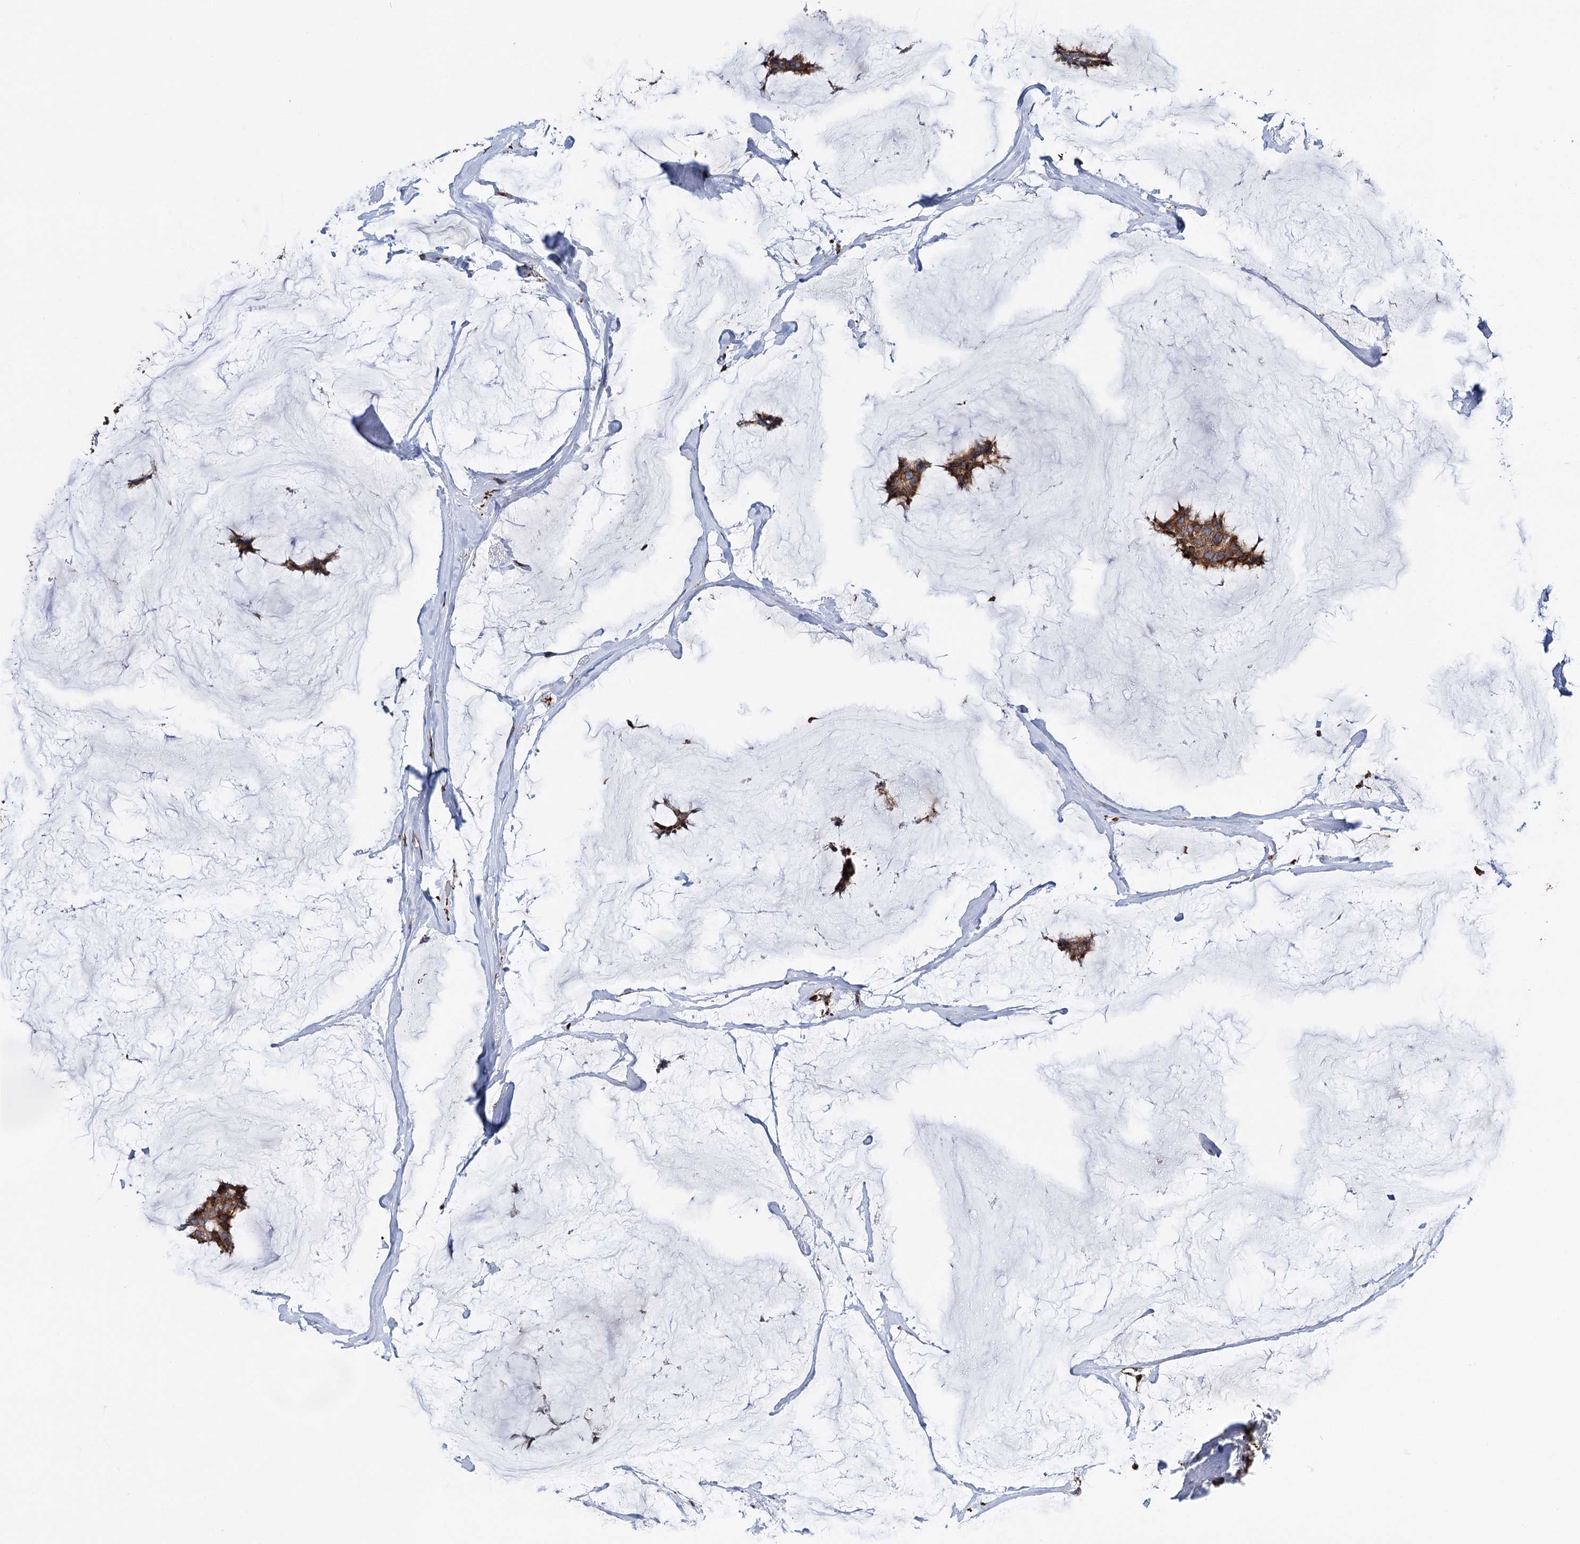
{"staining": {"intensity": "strong", "quantity": ">75%", "location": "cytoplasmic/membranous"}, "tissue": "breast cancer", "cell_type": "Tumor cells", "image_type": "cancer", "snomed": [{"axis": "morphology", "description": "Duct carcinoma"}, {"axis": "topography", "description": "Breast"}], "caption": "DAB (3,3'-diaminobenzidine) immunohistochemical staining of human breast cancer displays strong cytoplasmic/membranous protein positivity in approximately >75% of tumor cells.", "gene": "ERP29", "patient": {"sex": "female", "age": 93}}